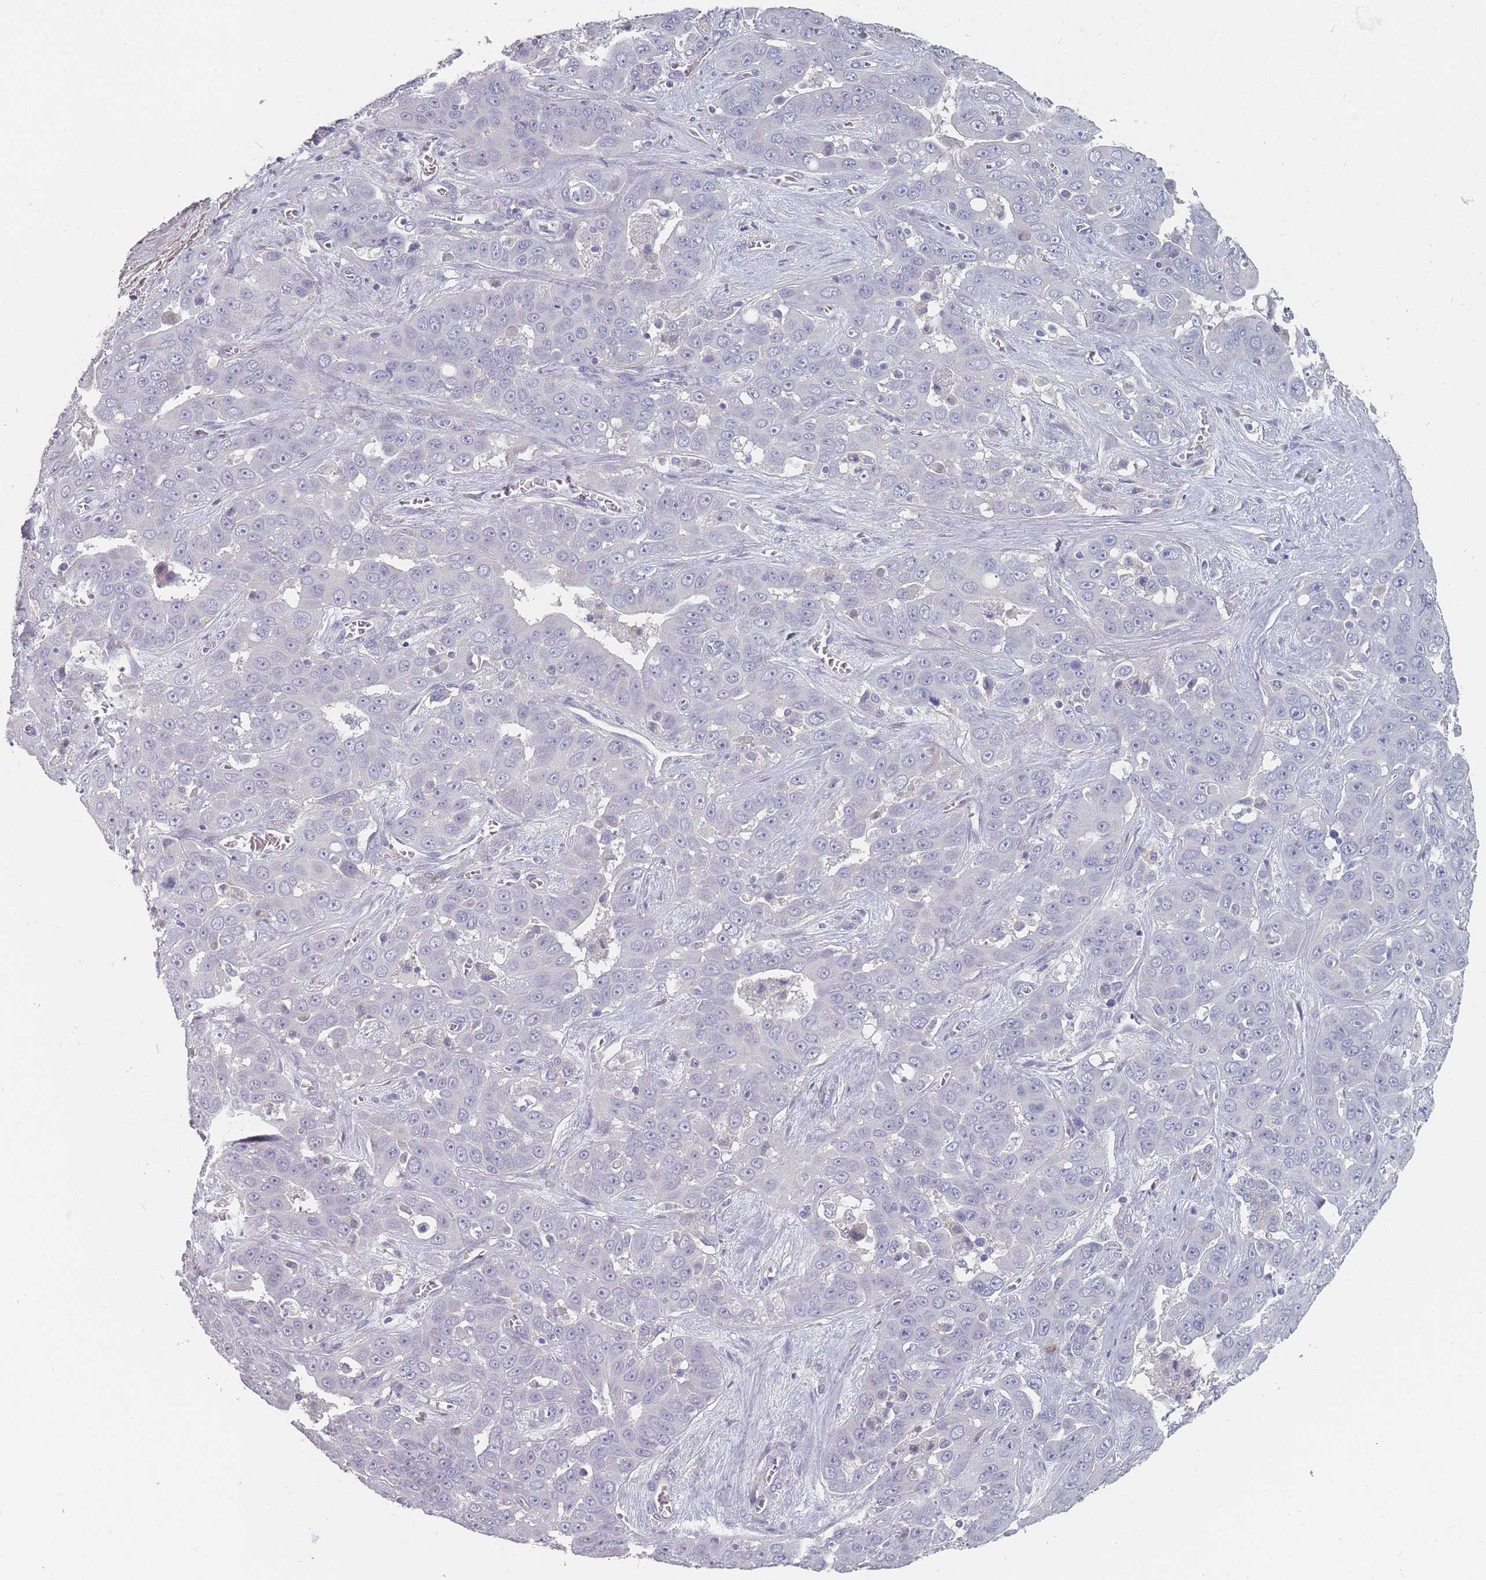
{"staining": {"intensity": "negative", "quantity": "none", "location": "none"}, "tissue": "liver cancer", "cell_type": "Tumor cells", "image_type": "cancer", "snomed": [{"axis": "morphology", "description": "Cholangiocarcinoma"}, {"axis": "topography", "description": "Liver"}], "caption": "DAB (3,3'-diaminobenzidine) immunohistochemical staining of liver cancer (cholangiocarcinoma) shows no significant expression in tumor cells. (DAB (3,3'-diaminobenzidine) IHC, high magnification).", "gene": "SLC35E4", "patient": {"sex": "female", "age": 52}}